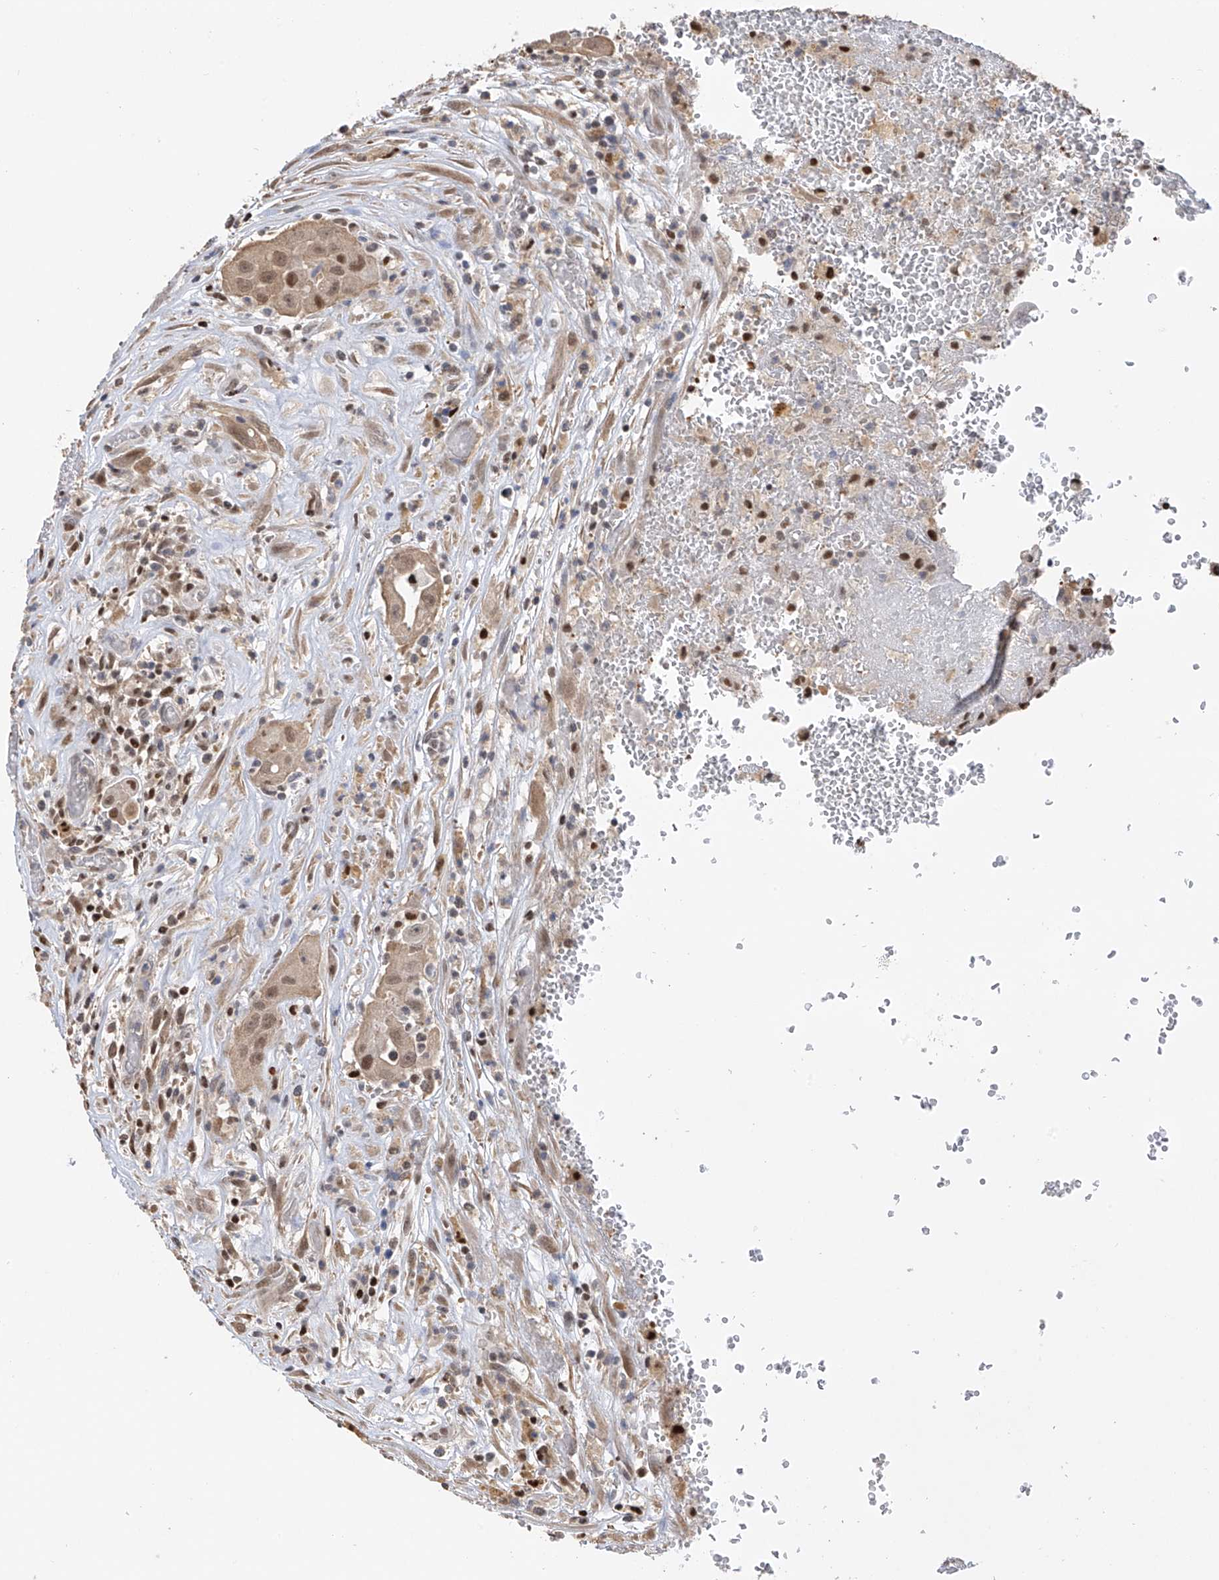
{"staining": {"intensity": "moderate", "quantity": ">75%", "location": "nuclear"}, "tissue": "thyroid cancer", "cell_type": "Tumor cells", "image_type": "cancer", "snomed": [{"axis": "morphology", "description": "Papillary adenocarcinoma, NOS"}, {"axis": "topography", "description": "Thyroid gland"}], "caption": "This photomicrograph displays papillary adenocarcinoma (thyroid) stained with immunohistochemistry to label a protein in brown. The nuclear of tumor cells show moderate positivity for the protein. Nuclei are counter-stained blue.", "gene": "PMM1", "patient": {"sex": "male", "age": 77}}